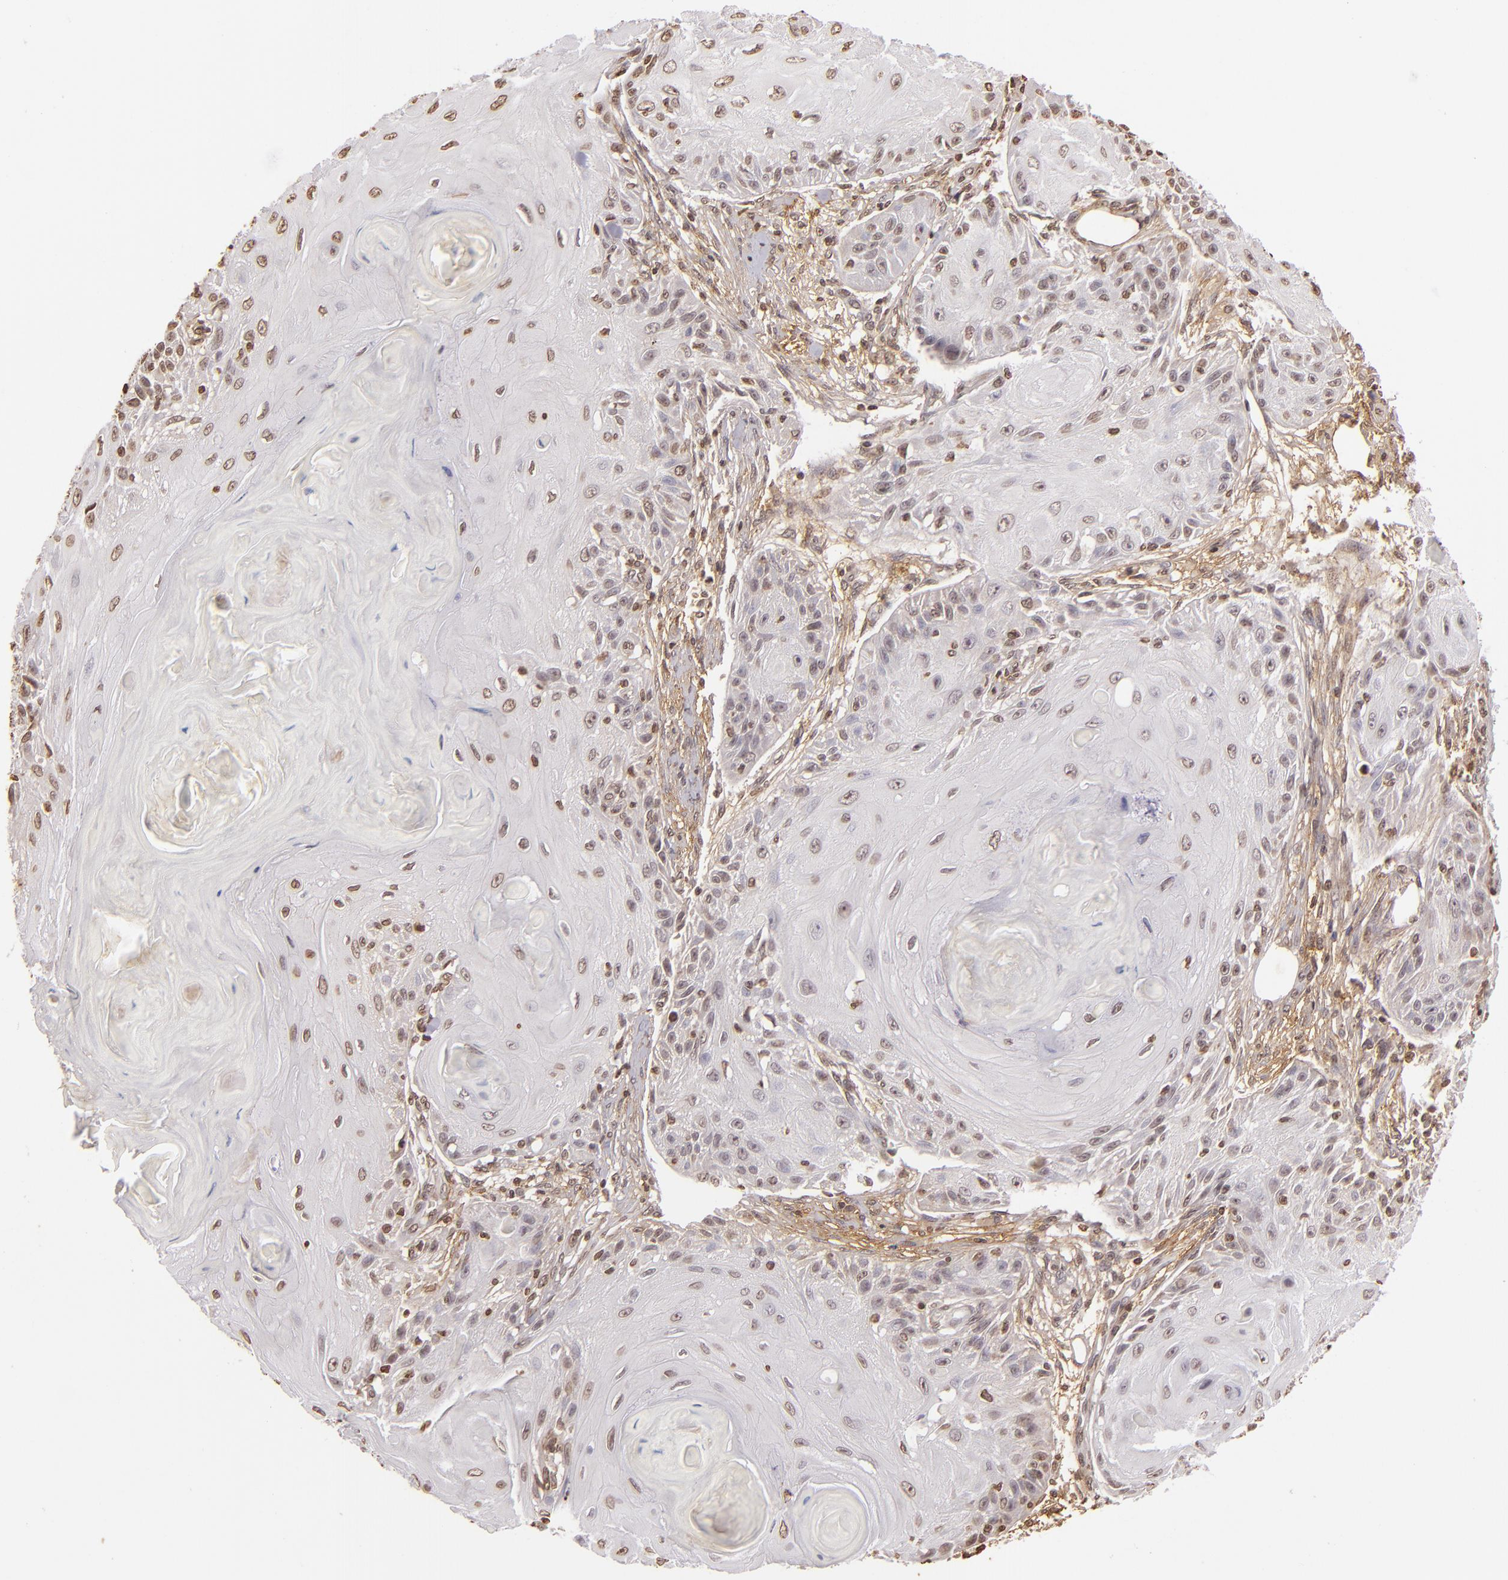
{"staining": {"intensity": "weak", "quantity": "25%-75%", "location": "nuclear"}, "tissue": "skin cancer", "cell_type": "Tumor cells", "image_type": "cancer", "snomed": [{"axis": "morphology", "description": "Squamous cell carcinoma, NOS"}, {"axis": "topography", "description": "Skin"}], "caption": "Squamous cell carcinoma (skin) was stained to show a protein in brown. There is low levels of weak nuclear expression in approximately 25%-75% of tumor cells.", "gene": "THRB", "patient": {"sex": "female", "age": 88}}